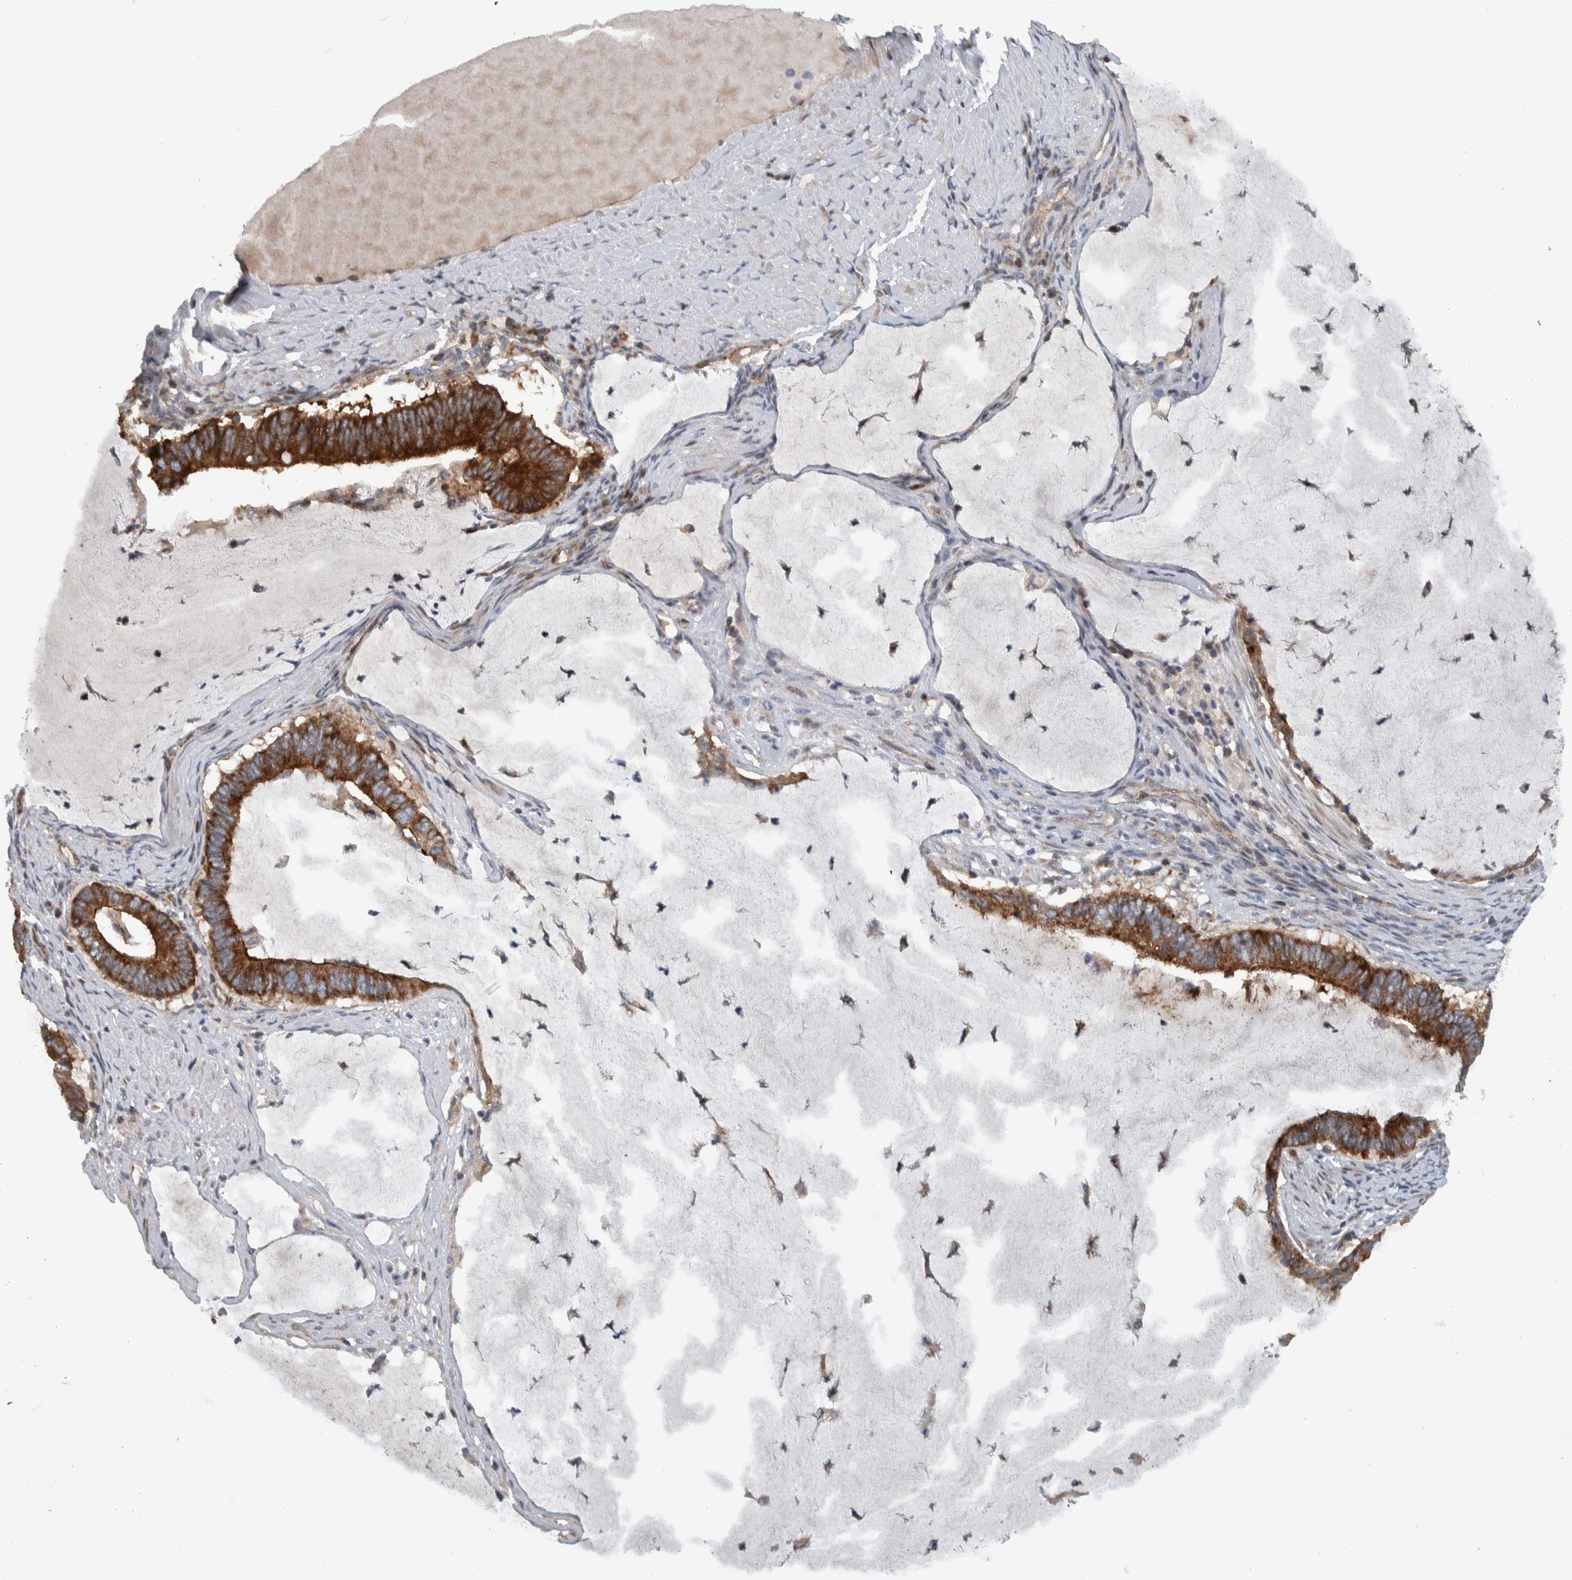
{"staining": {"intensity": "strong", "quantity": ">75%", "location": "cytoplasmic/membranous"}, "tissue": "ovarian cancer", "cell_type": "Tumor cells", "image_type": "cancer", "snomed": [{"axis": "morphology", "description": "Cystadenocarcinoma, mucinous, NOS"}, {"axis": "topography", "description": "Ovary"}], "caption": "Human mucinous cystadenocarcinoma (ovarian) stained for a protein (brown) displays strong cytoplasmic/membranous positive expression in approximately >75% of tumor cells.", "gene": "BAIAP2L1", "patient": {"sex": "female", "age": 61}}